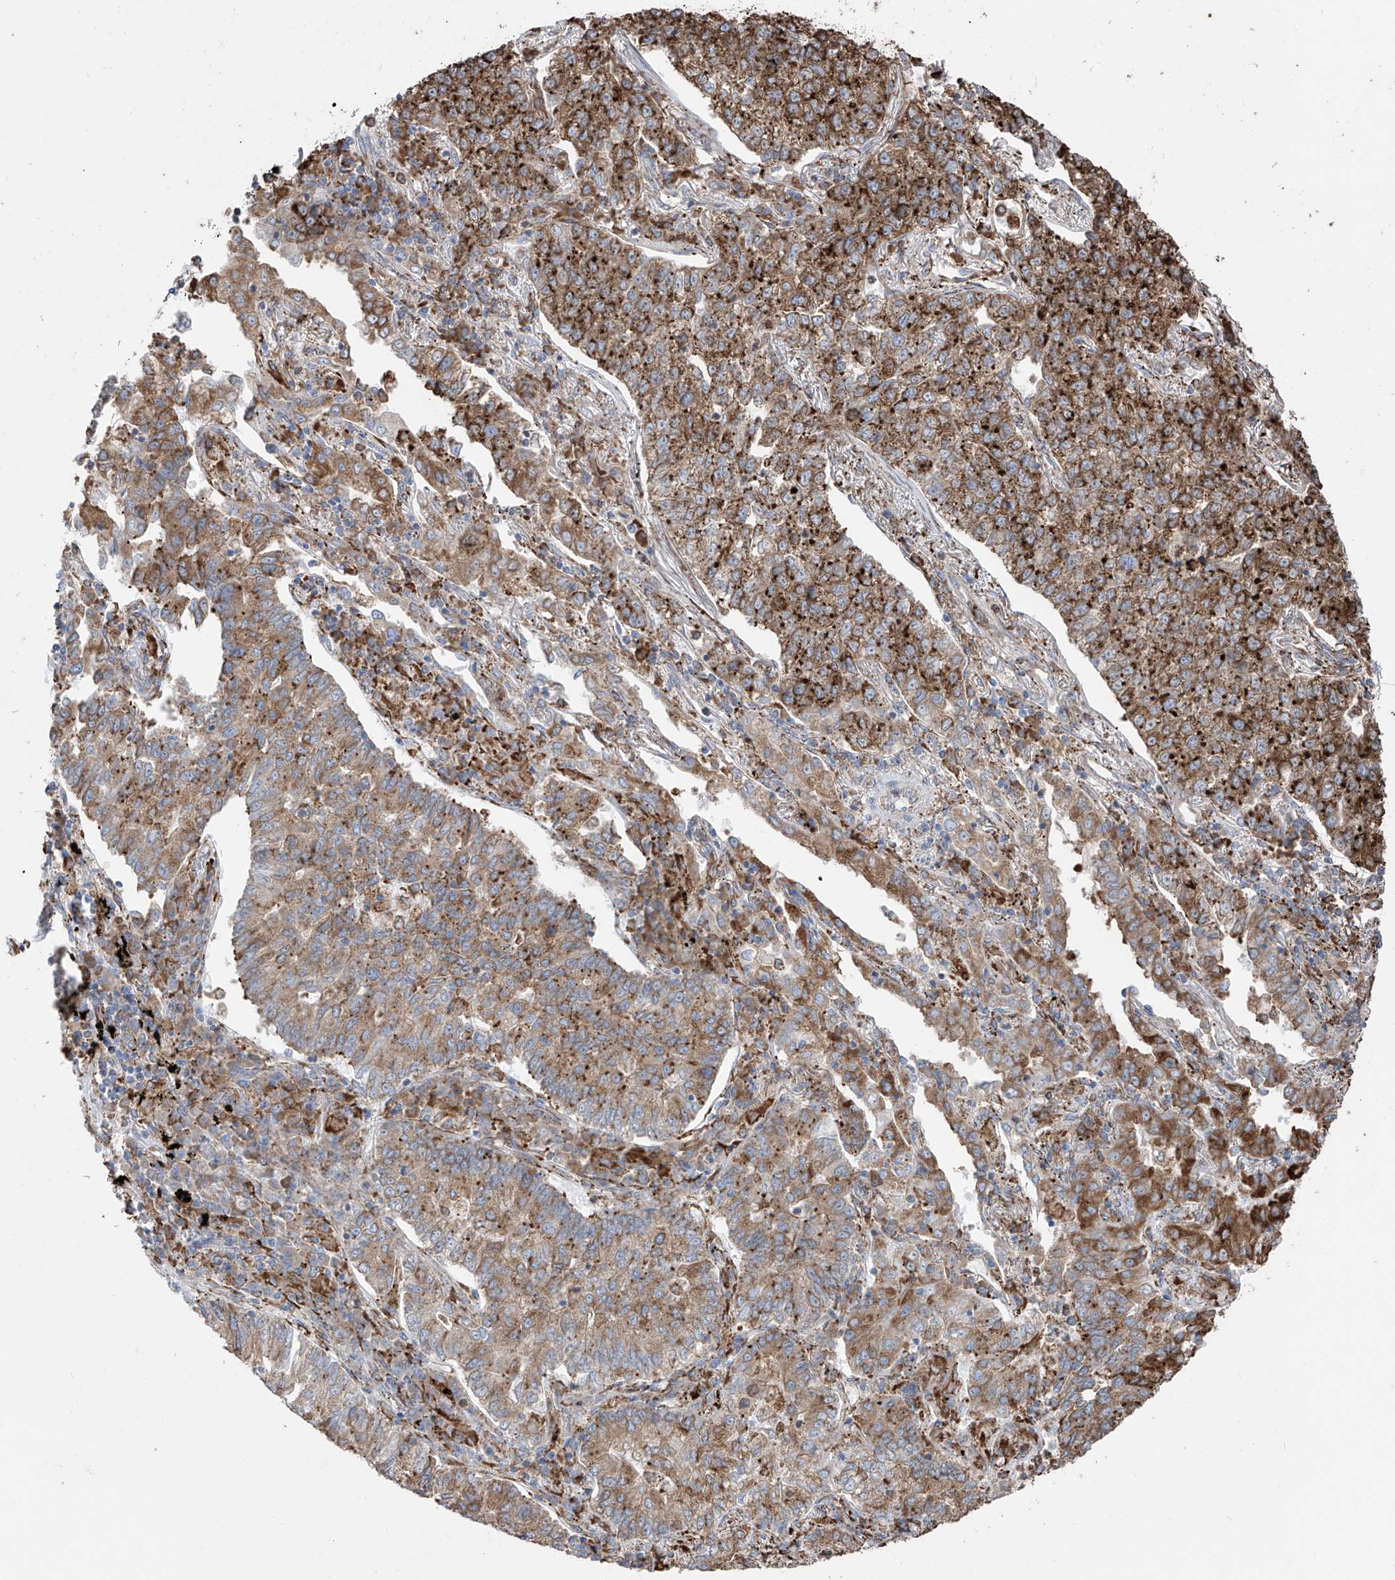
{"staining": {"intensity": "moderate", "quantity": ">75%", "location": "cytoplasmic/membranous"}, "tissue": "lung cancer", "cell_type": "Tumor cells", "image_type": "cancer", "snomed": [{"axis": "morphology", "description": "Adenocarcinoma, NOS"}, {"axis": "topography", "description": "Lung"}], "caption": "Tumor cells demonstrate medium levels of moderate cytoplasmic/membranous positivity in about >75% of cells in adenocarcinoma (lung).", "gene": "ZNF354C", "patient": {"sex": "male", "age": 49}}